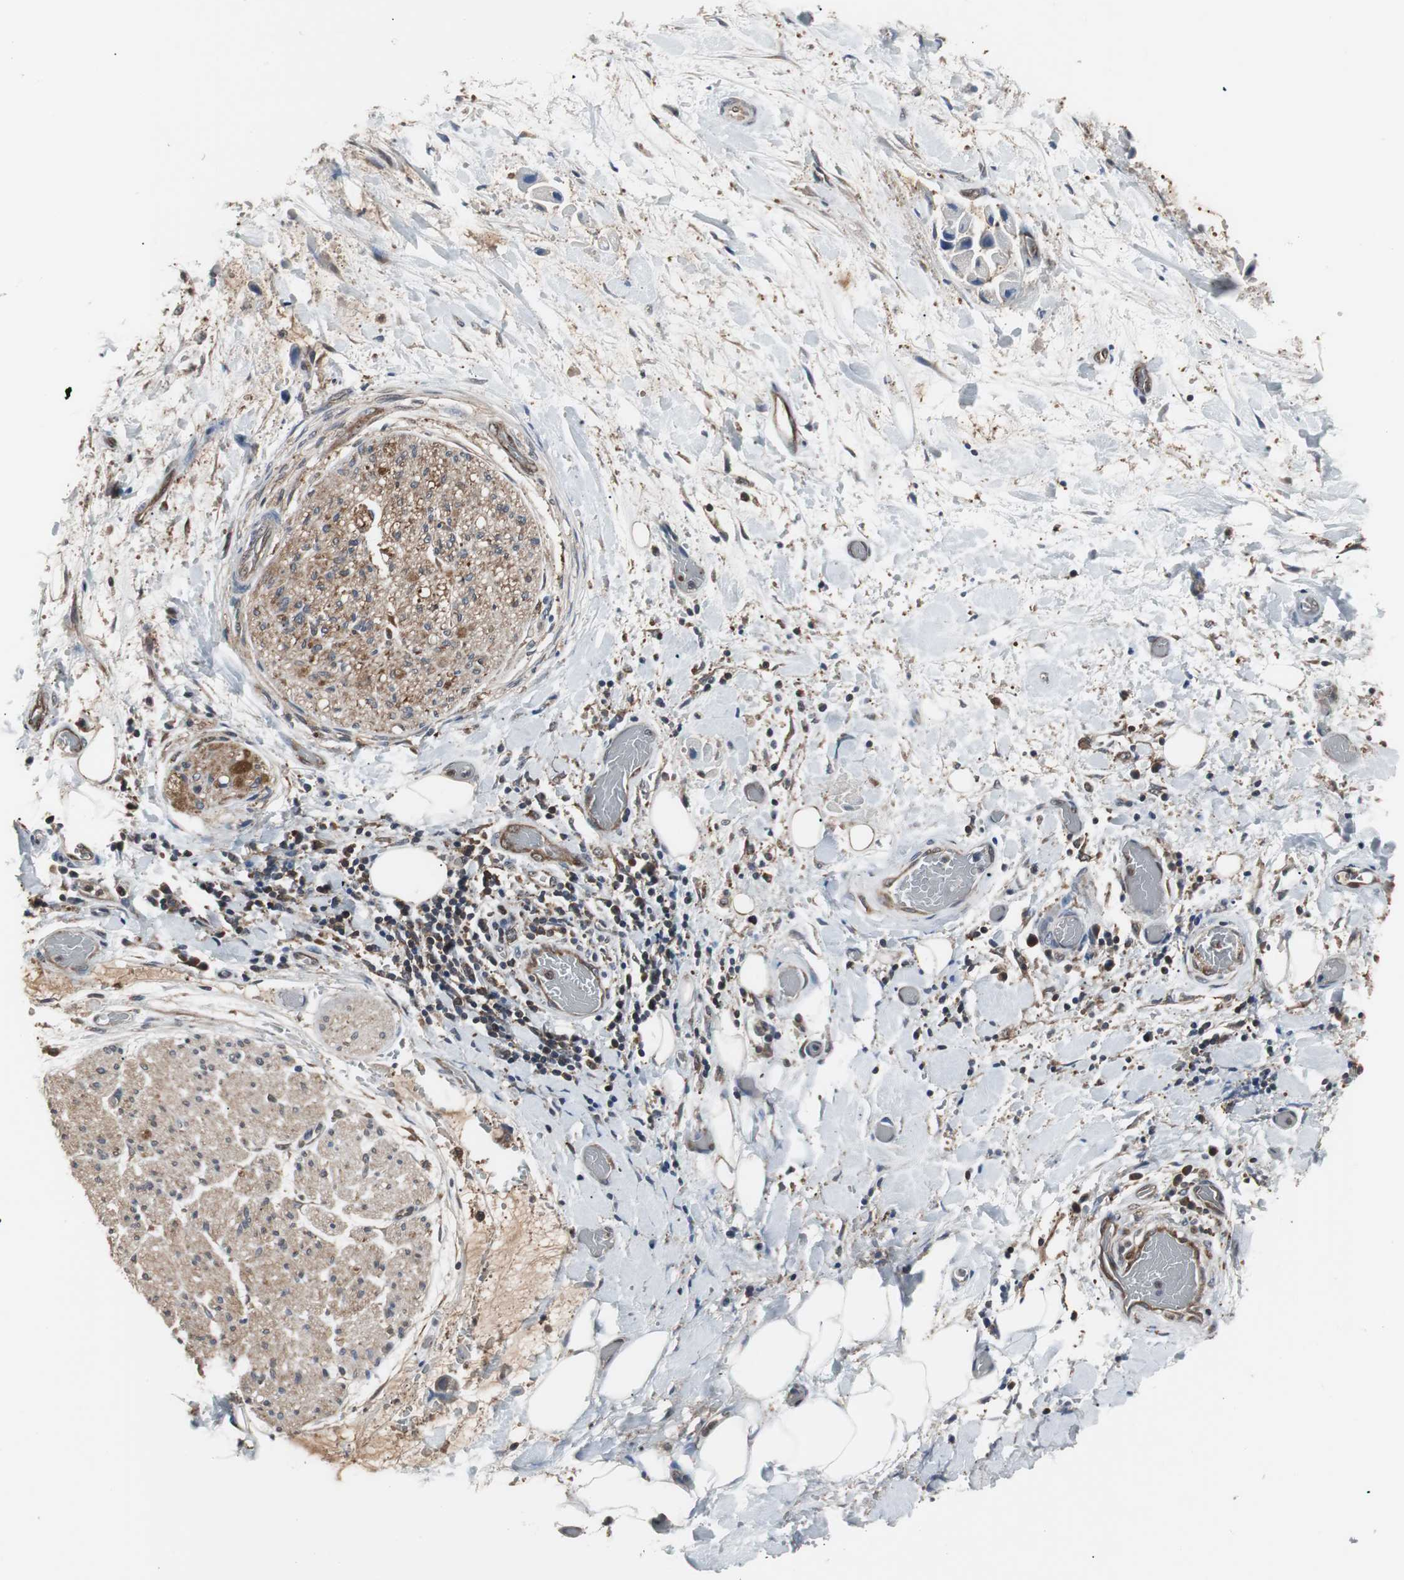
{"staining": {"intensity": "weak", "quantity": "25%-75%", "location": "cytoplasmic/membranous"}, "tissue": "adipose tissue", "cell_type": "Adipocytes", "image_type": "normal", "snomed": [{"axis": "morphology", "description": "Normal tissue, NOS"}, {"axis": "morphology", "description": "Cholangiocarcinoma"}, {"axis": "topography", "description": "Liver"}, {"axis": "topography", "description": "Peripheral nerve tissue"}], "caption": "This is a histology image of immunohistochemistry staining of unremarkable adipose tissue, which shows weak expression in the cytoplasmic/membranous of adipocytes.", "gene": "ZSCAN22", "patient": {"sex": "male", "age": 50}}